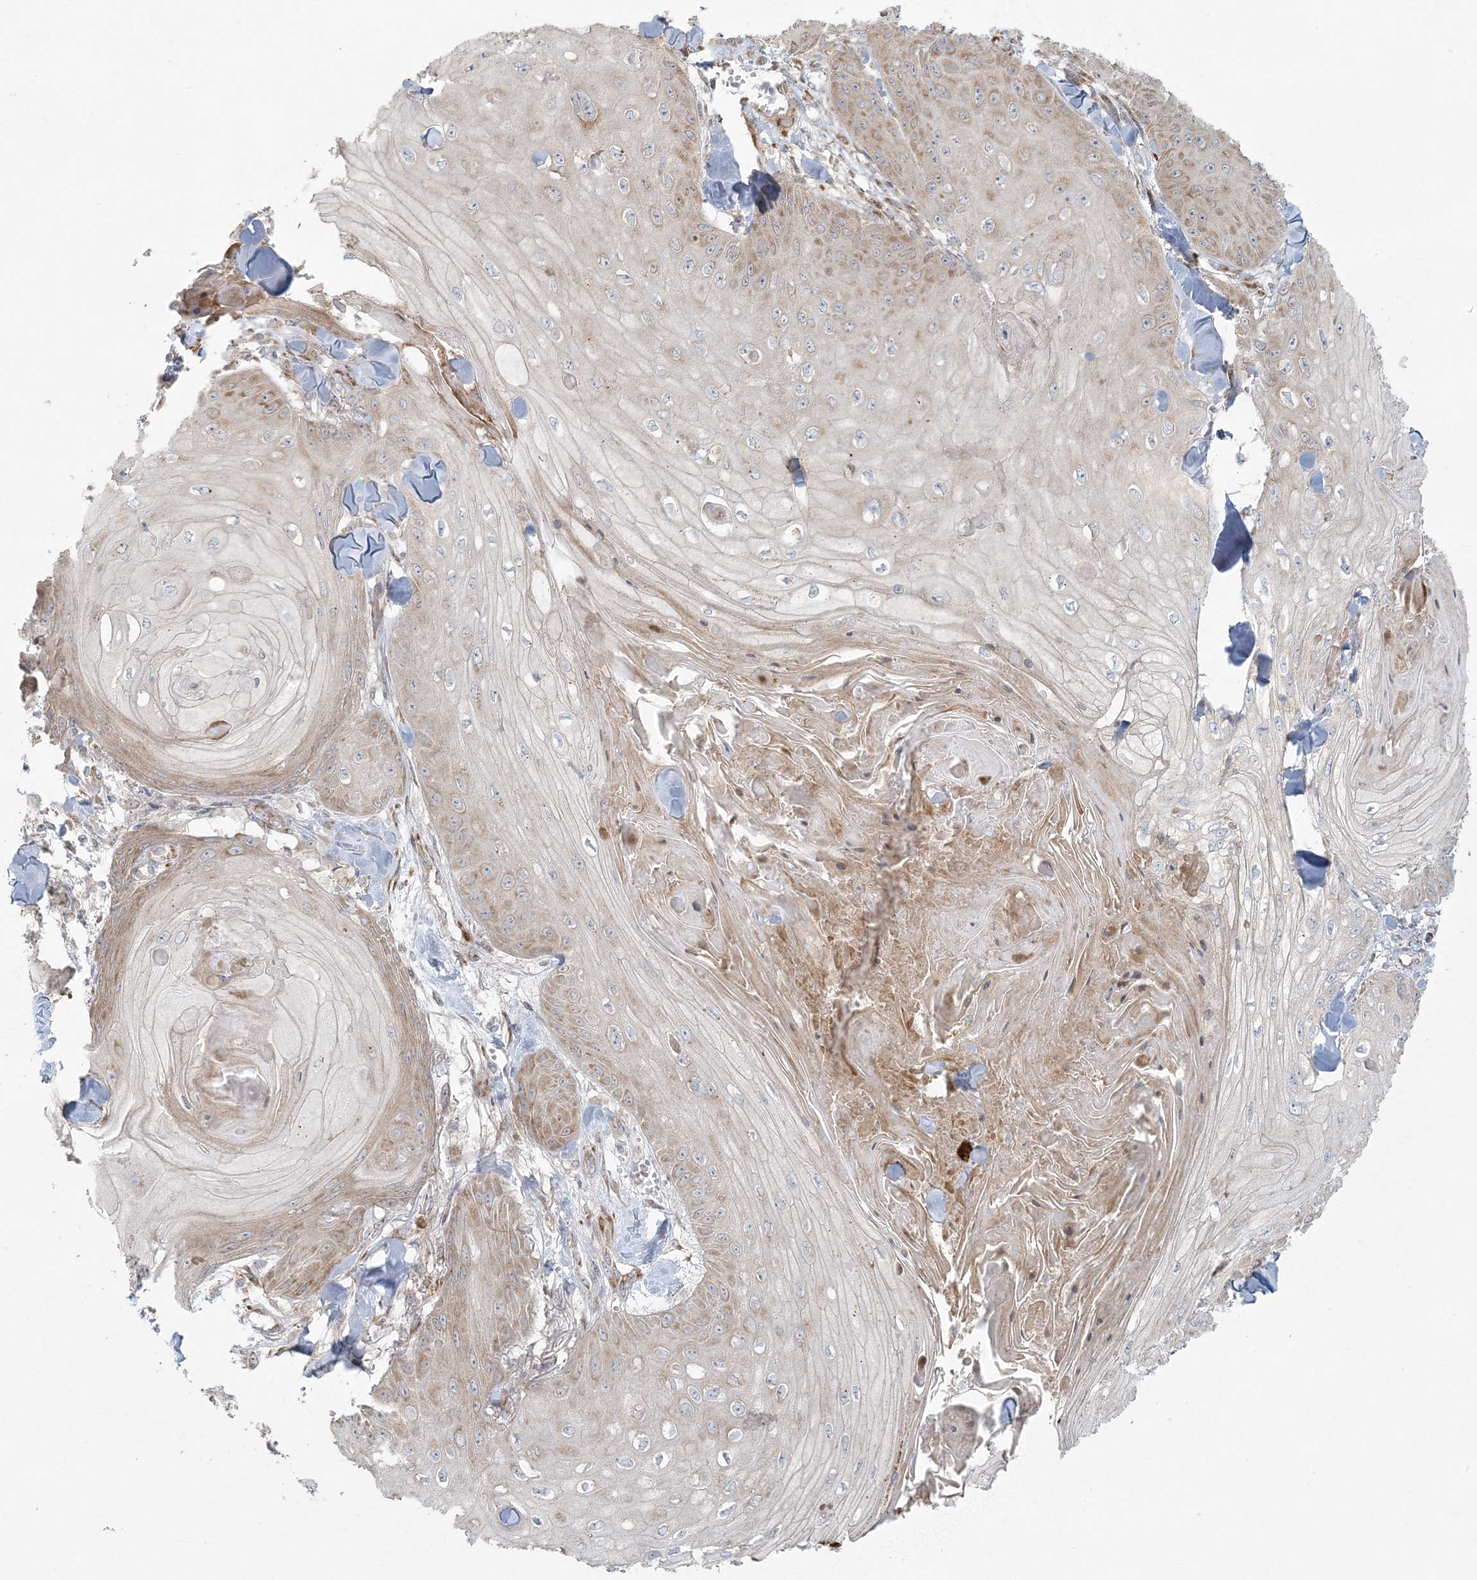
{"staining": {"intensity": "weak", "quantity": "<25%", "location": "cytoplasmic/membranous"}, "tissue": "skin cancer", "cell_type": "Tumor cells", "image_type": "cancer", "snomed": [{"axis": "morphology", "description": "Squamous cell carcinoma, NOS"}, {"axis": "topography", "description": "Skin"}], "caption": "IHC of human skin cancer (squamous cell carcinoma) reveals no expression in tumor cells. (DAB IHC with hematoxylin counter stain).", "gene": "ZNF263", "patient": {"sex": "male", "age": 74}}